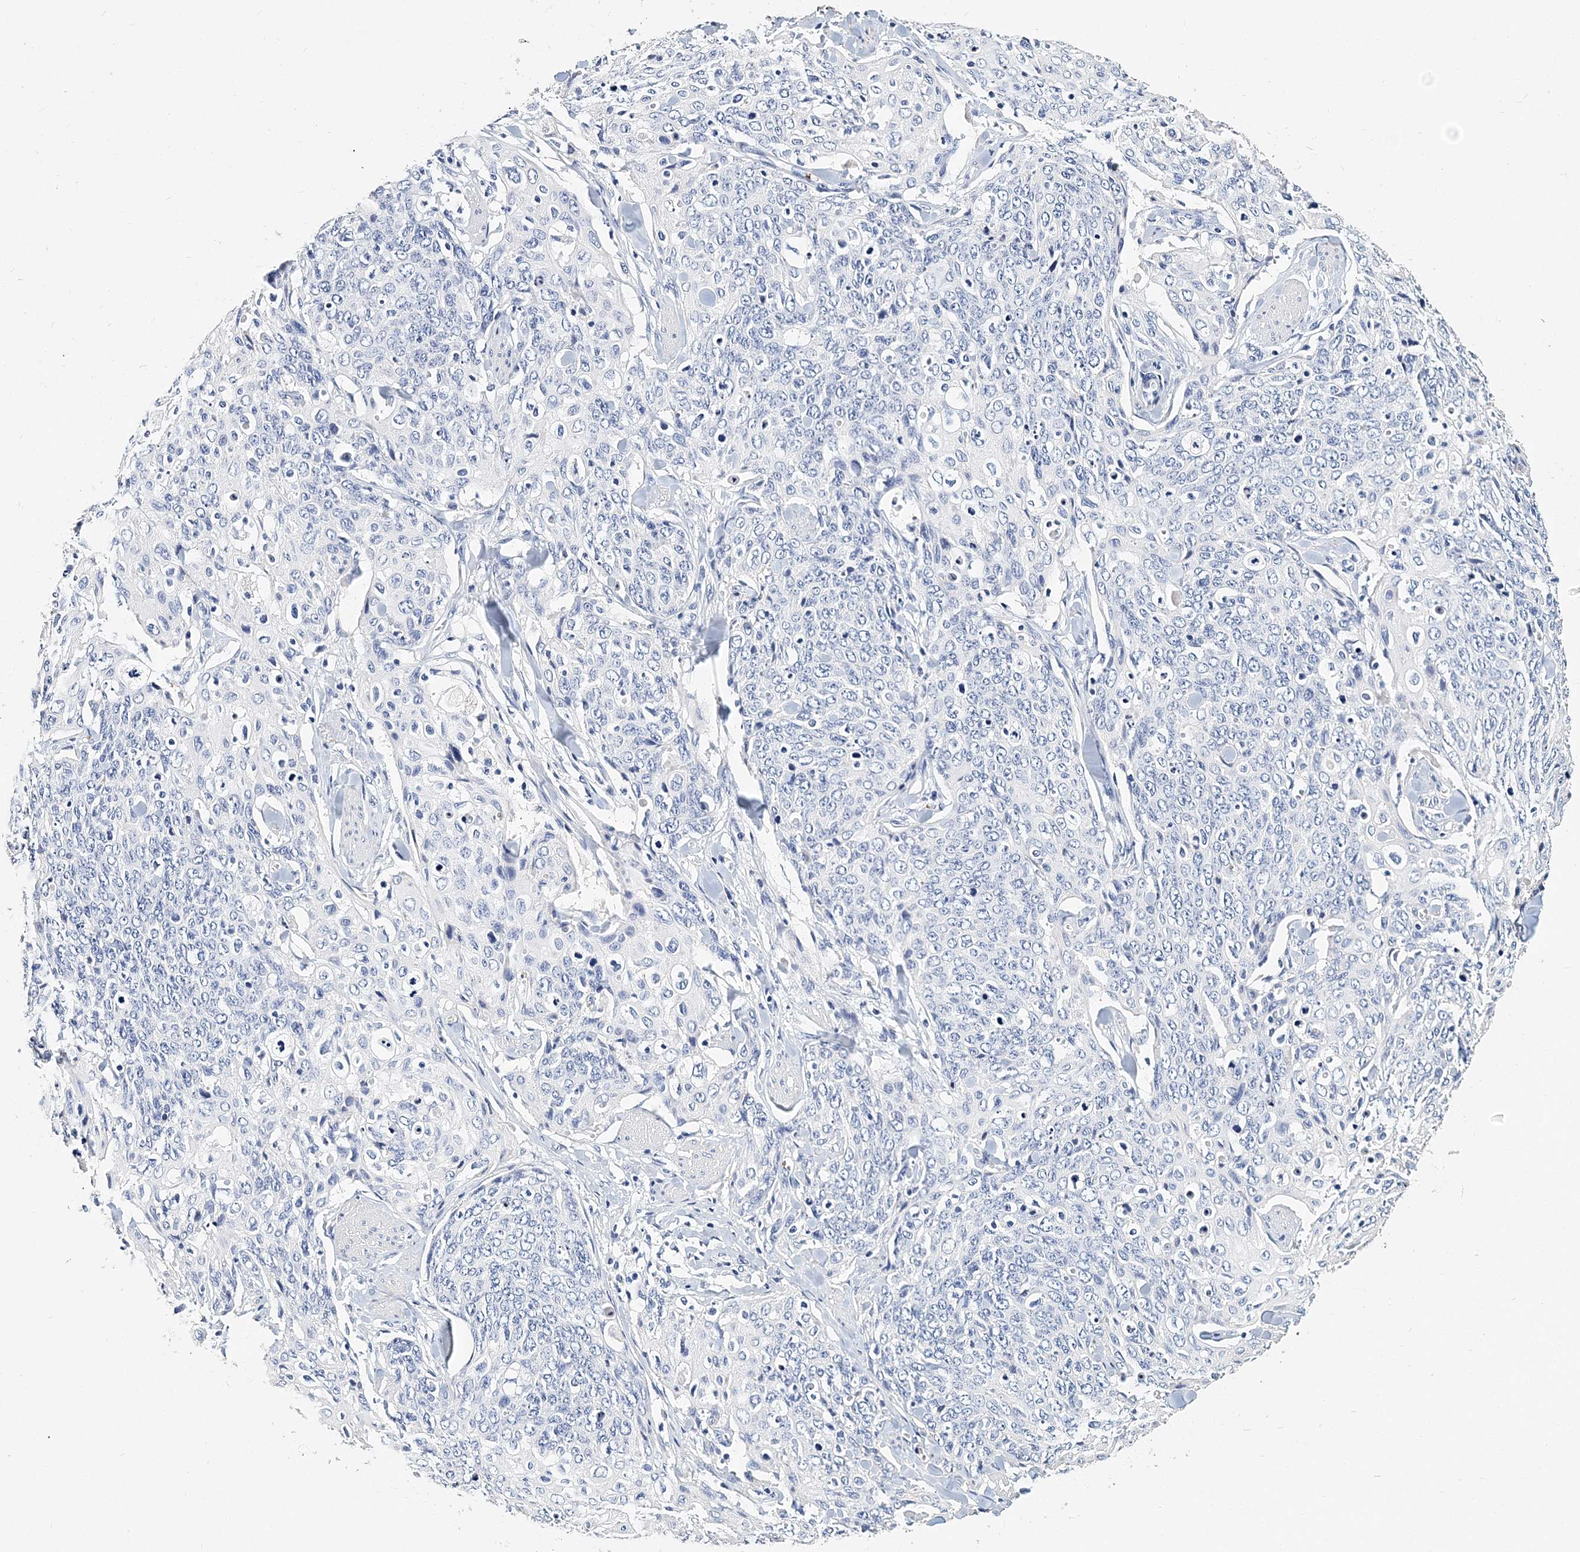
{"staining": {"intensity": "negative", "quantity": "none", "location": "none"}, "tissue": "skin cancer", "cell_type": "Tumor cells", "image_type": "cancer", "snomed": [{"axis": "morphology", "description": "Squamous cell carcinoma, NOS"}, {"axis": "topography", "description": "Skin"}, {"axis": "topography", "description": "Vulva"}], "caption": "Immunohistochemistry (IHC) histopathology image of neoplastic tissue: human squamous cell carcinoma (skin) stained with DAB exhibits no significant protein positivity in tumor cells.", "gene": "ITGA2B", "patient": {"sex": "female", "age": 85}}